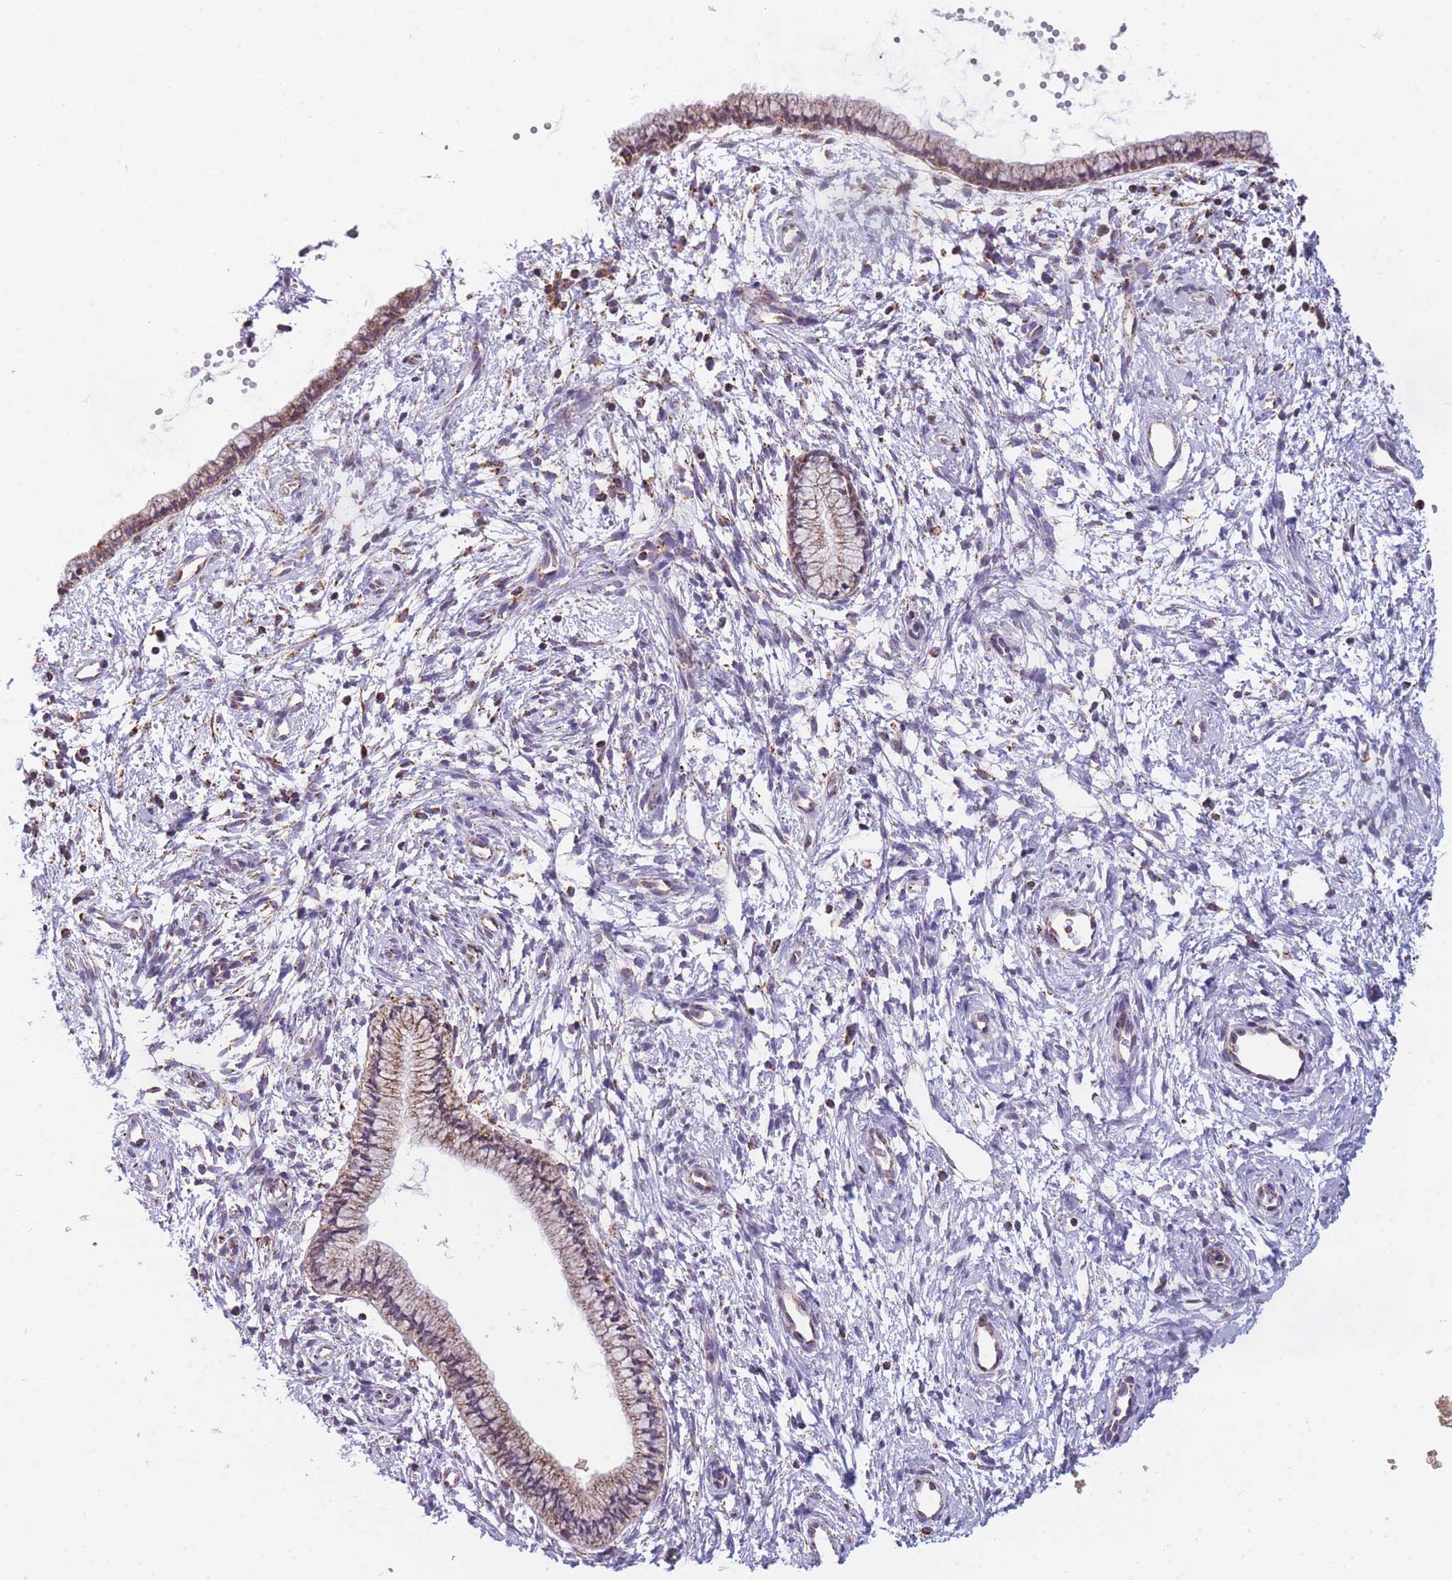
{"staining": {"intensity": "moderate", "quantity": "25%-75%", "location": "cytoplasmic/membranous"}, "tissue": "cervix", "cell_type": "Glandular cells", "image_type": "normal", "snomed": [{"axis": "morphology", "description": "Normal tissue, NOS"}, {"axis": "topography", "description": "Cervix"}], "caption": "About 25%-75% of glandular cells in benign human cervix demonstrate moderate cytoplasmic/membranous protein positivity as visualized by brown immunohistochemical staining.", "gene": "DDX49", "patient": {"sex": "female", "age": 57}}